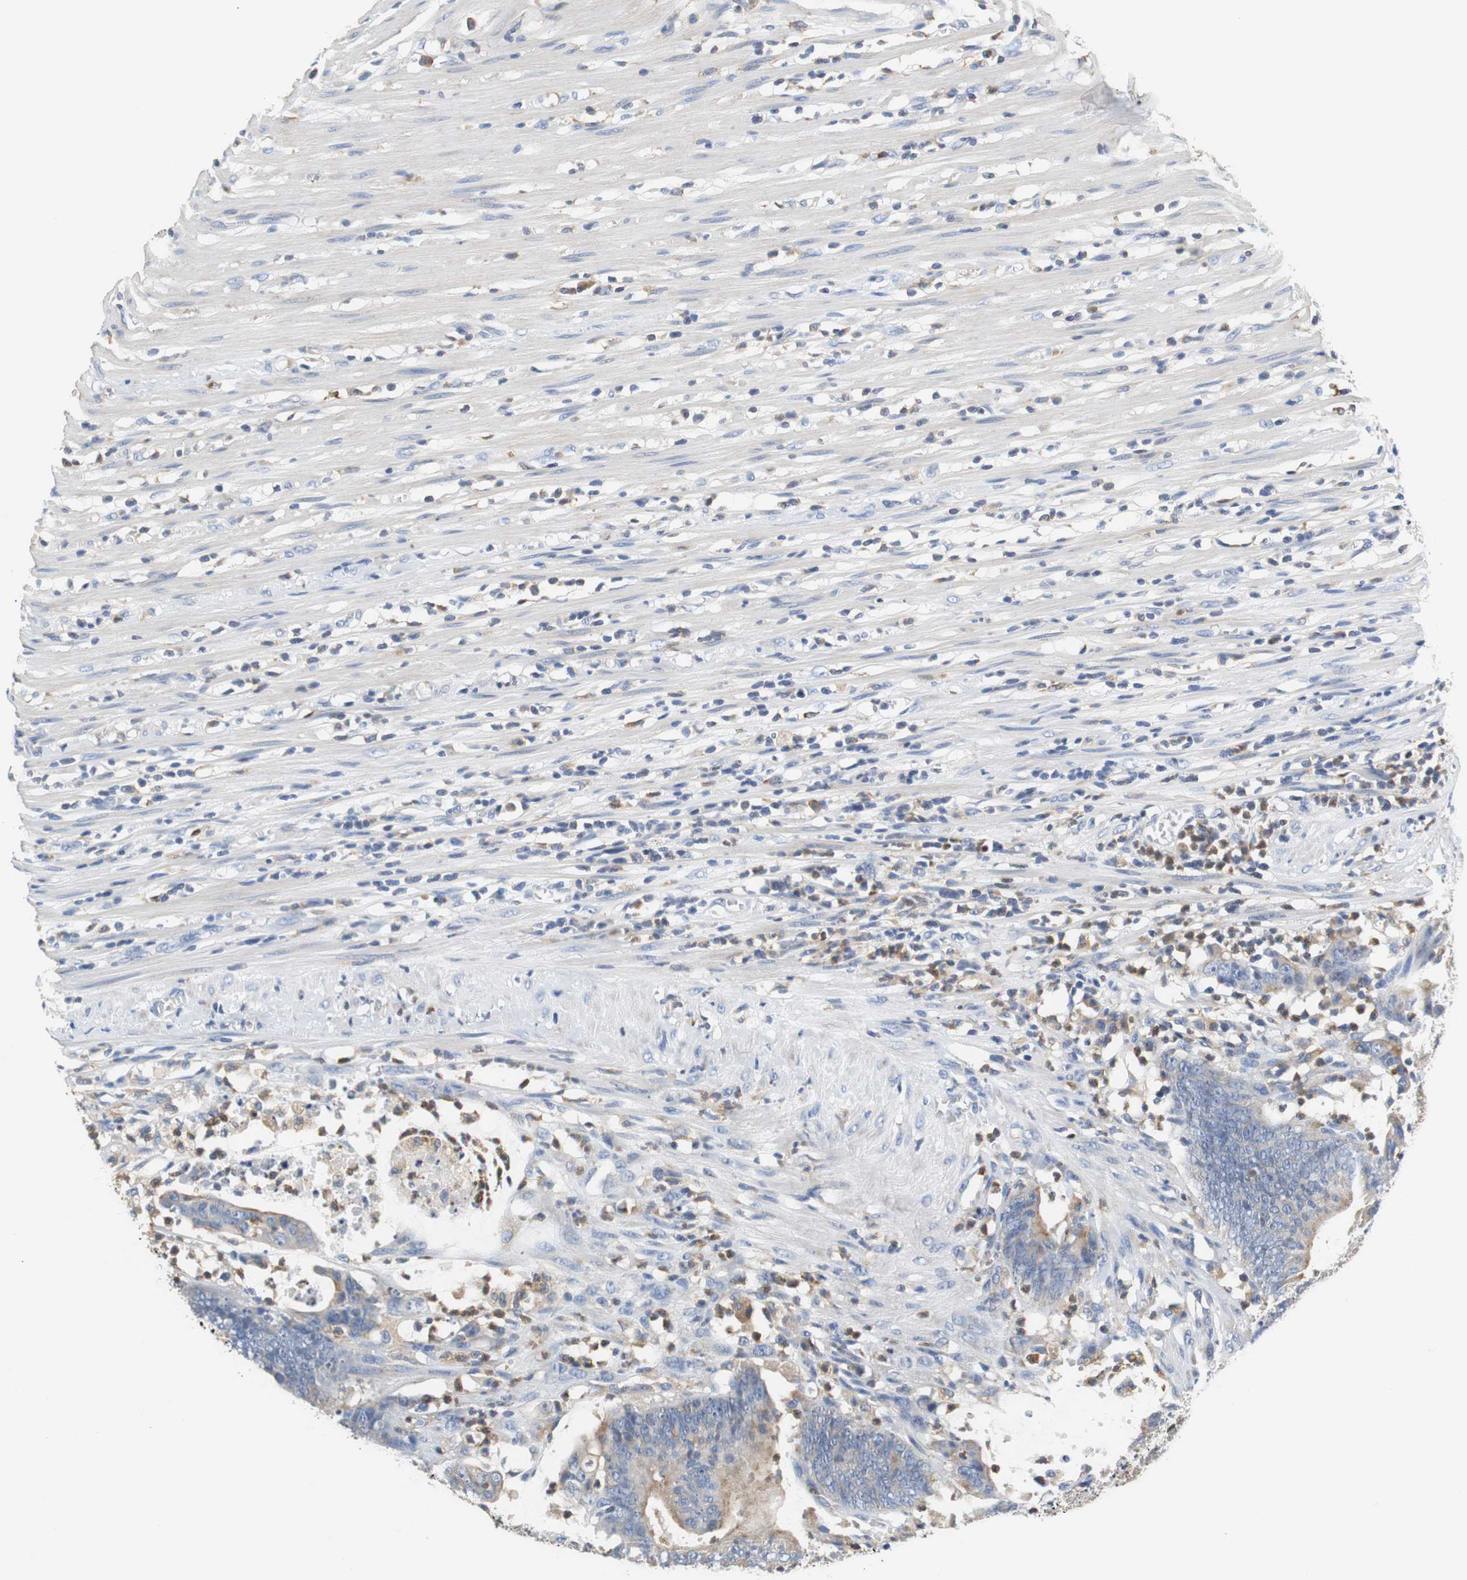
{"staining": {"intensity": "moderate", "quantity": "25%-75%", "location": "cytoplasmic/membranous"}, "tissue": "colorectal cancer", "cell_type": "Tumor cells", "image_type": "cancer", "snomed": [{"axis": "morphology", "description": "Adenocarcinoma, NOS"}, {"axis": "topography", "description": "Rectum"}], "caption": "About 25%-75% of tumor cells in human colorectal cancer reveal moderate cytoplasmic/membranous protein positivity as visualized by brown immunohistochemical staining.", "gene": "VAMP8", "patient": {"sex": "female", "age": 66}}